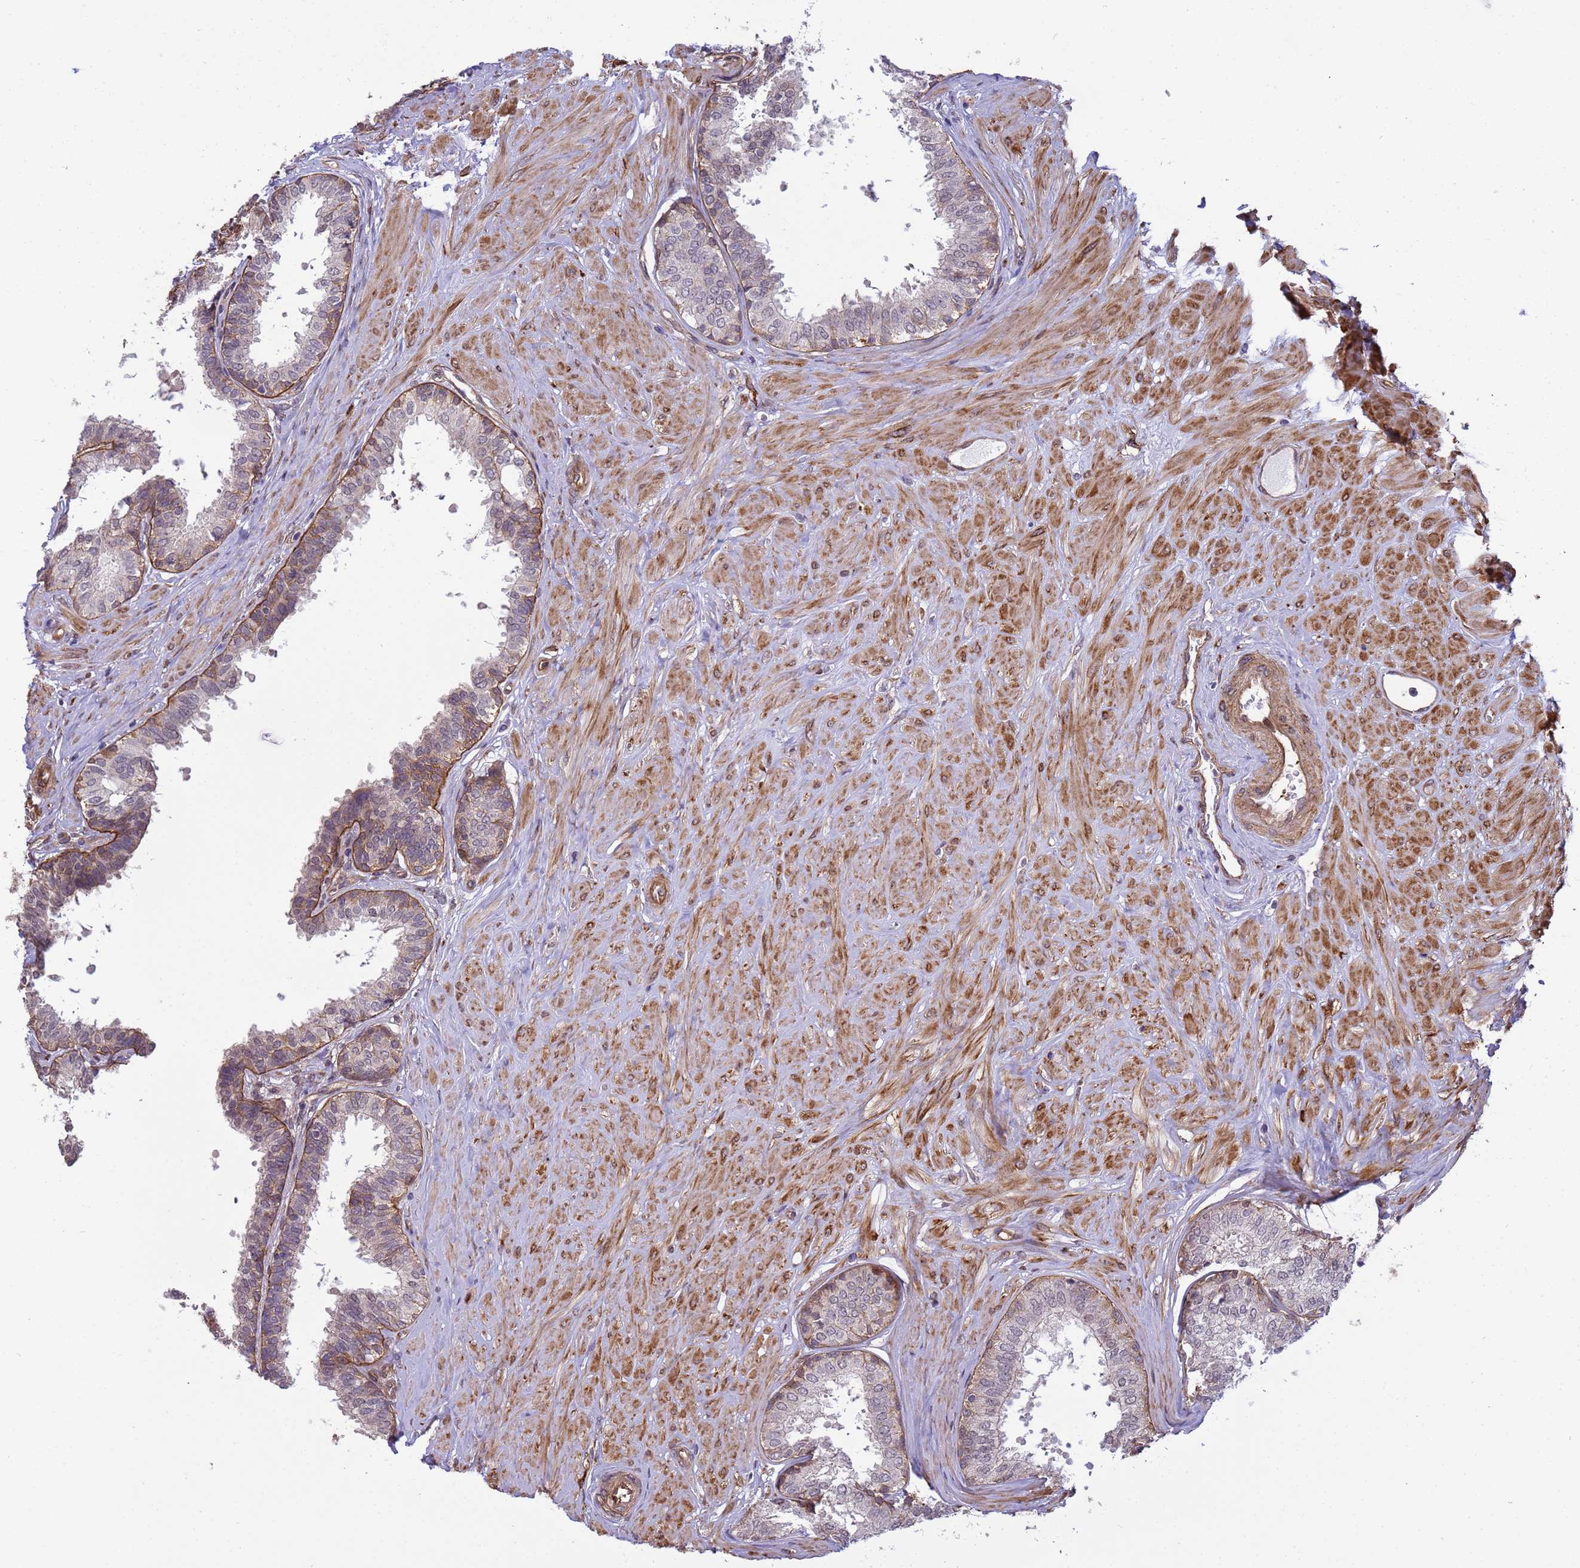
{"staining": {"intensity": "moderate", "quantity": "<25%", "location": "cytoplasmic/membranous"}, "tissue": "prostate", "cell_type": "Glandular cells", "image_type": "normal", "snomed": [{"axis": "morphology", "description": "Normal tissue, NOS"}, {"axis": "topography", "description": "Prostate"}], "caption": "High-power microscopy captured an IHC histopathology image of normal prostate, revealing moderate cytoplasmic/membranous staining in approximately <25% of glandular cells. (Stains: DAB in brown, nuclei in blue, Microscopy: brightfield microscopy at high magnification).", "gene": "ITGB4", "patient": {"sex": "male", "age": 48}}